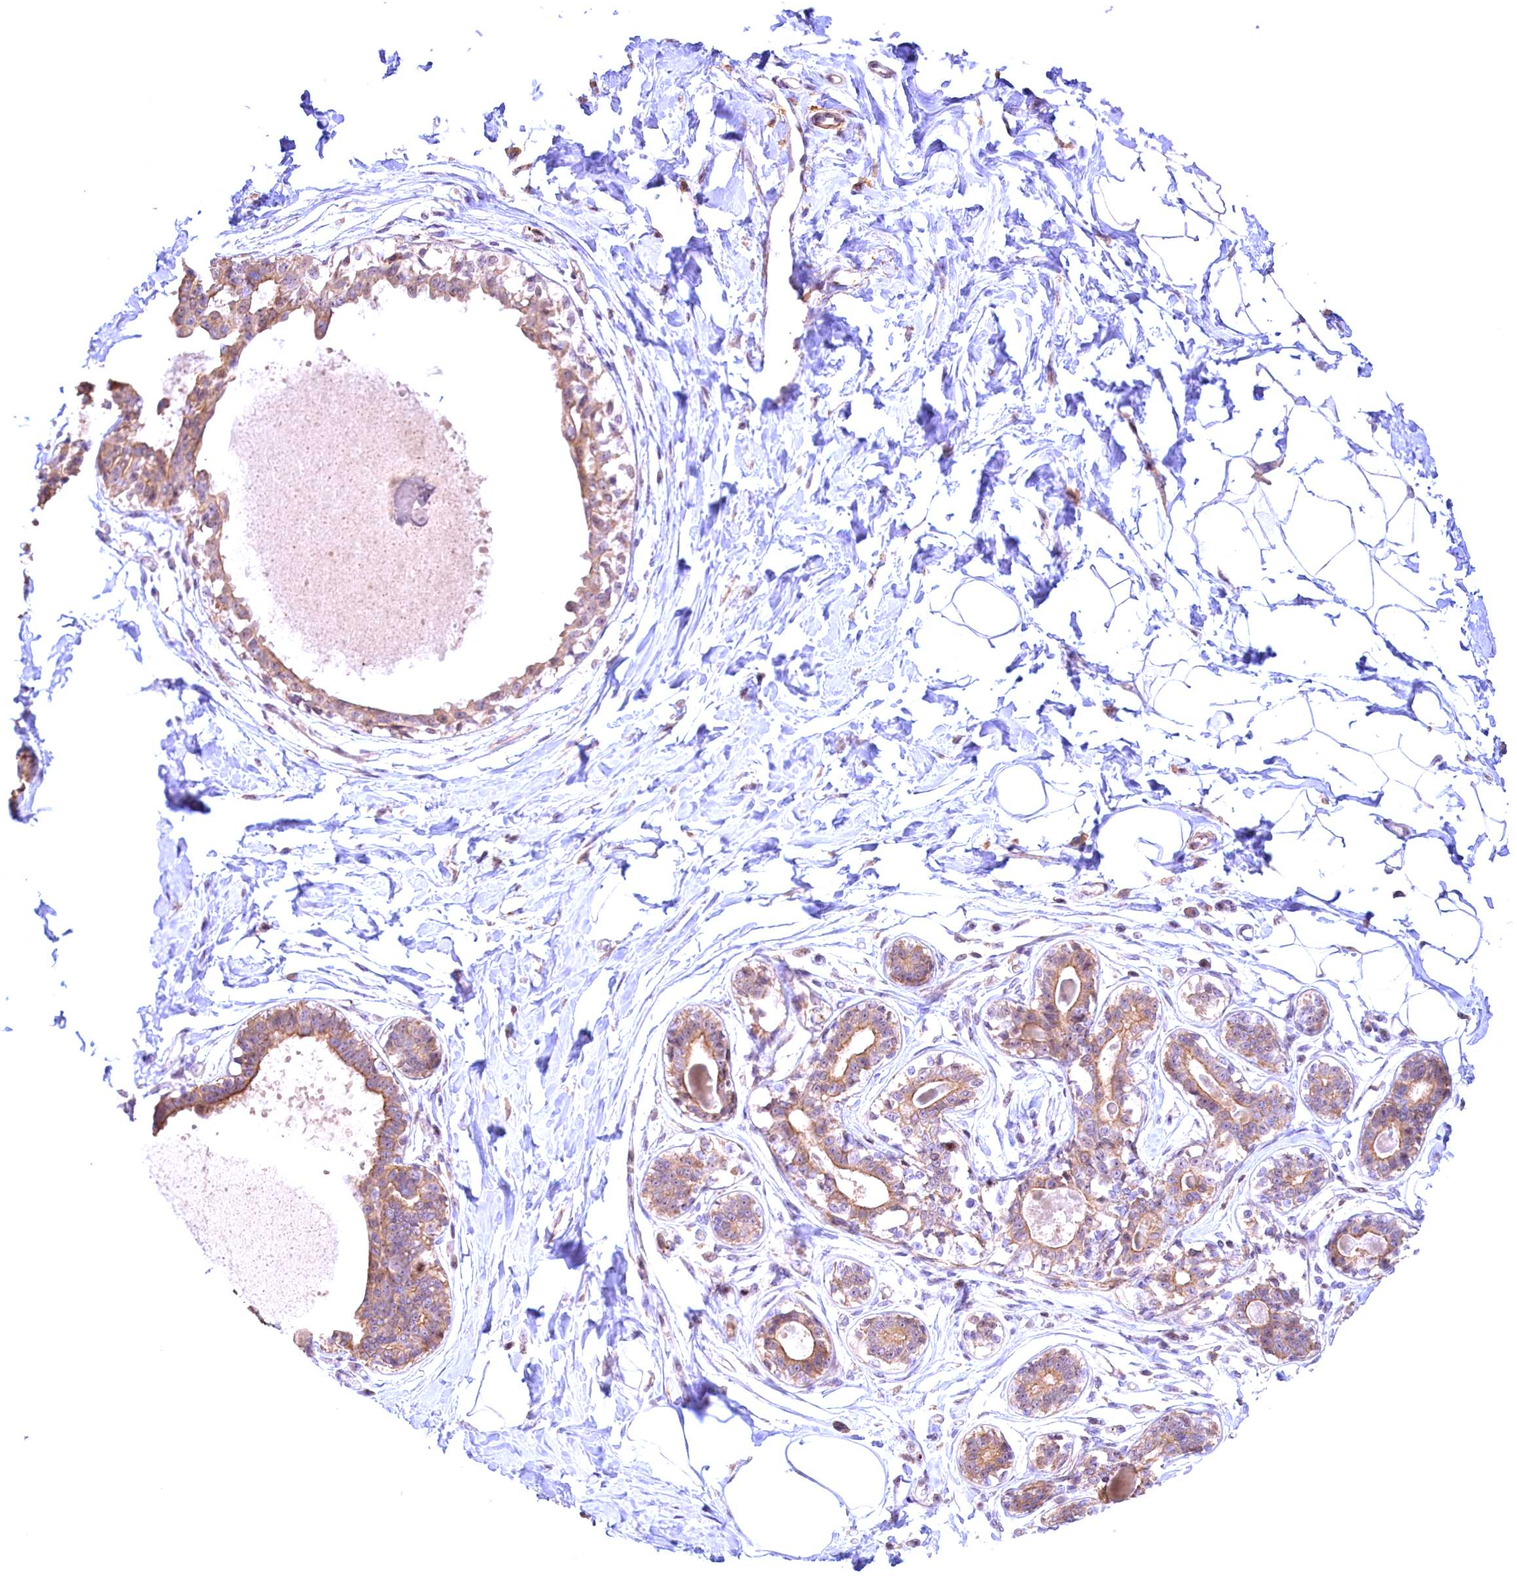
{"staining": {"intensity": "negative", "quantity": "none", "location": "none"}, "tissue": "breast", "cell_type": "Adipocytes", "image_type": "normal", "snomed": [{"axis": "morphology", "description": "Normal tissue, NOS"}, {"axis": "topography", "description": "Breast"}], "caption": "Immunohistochemical staining of normal human breast demonstrates no significant positivity in adipocytes. (DAB (3,3'-diaminobenzidine) IHC with hematoxylin counter stain).", "gene": "FUZ", "patient": {"sex": "female", "age": 45}}